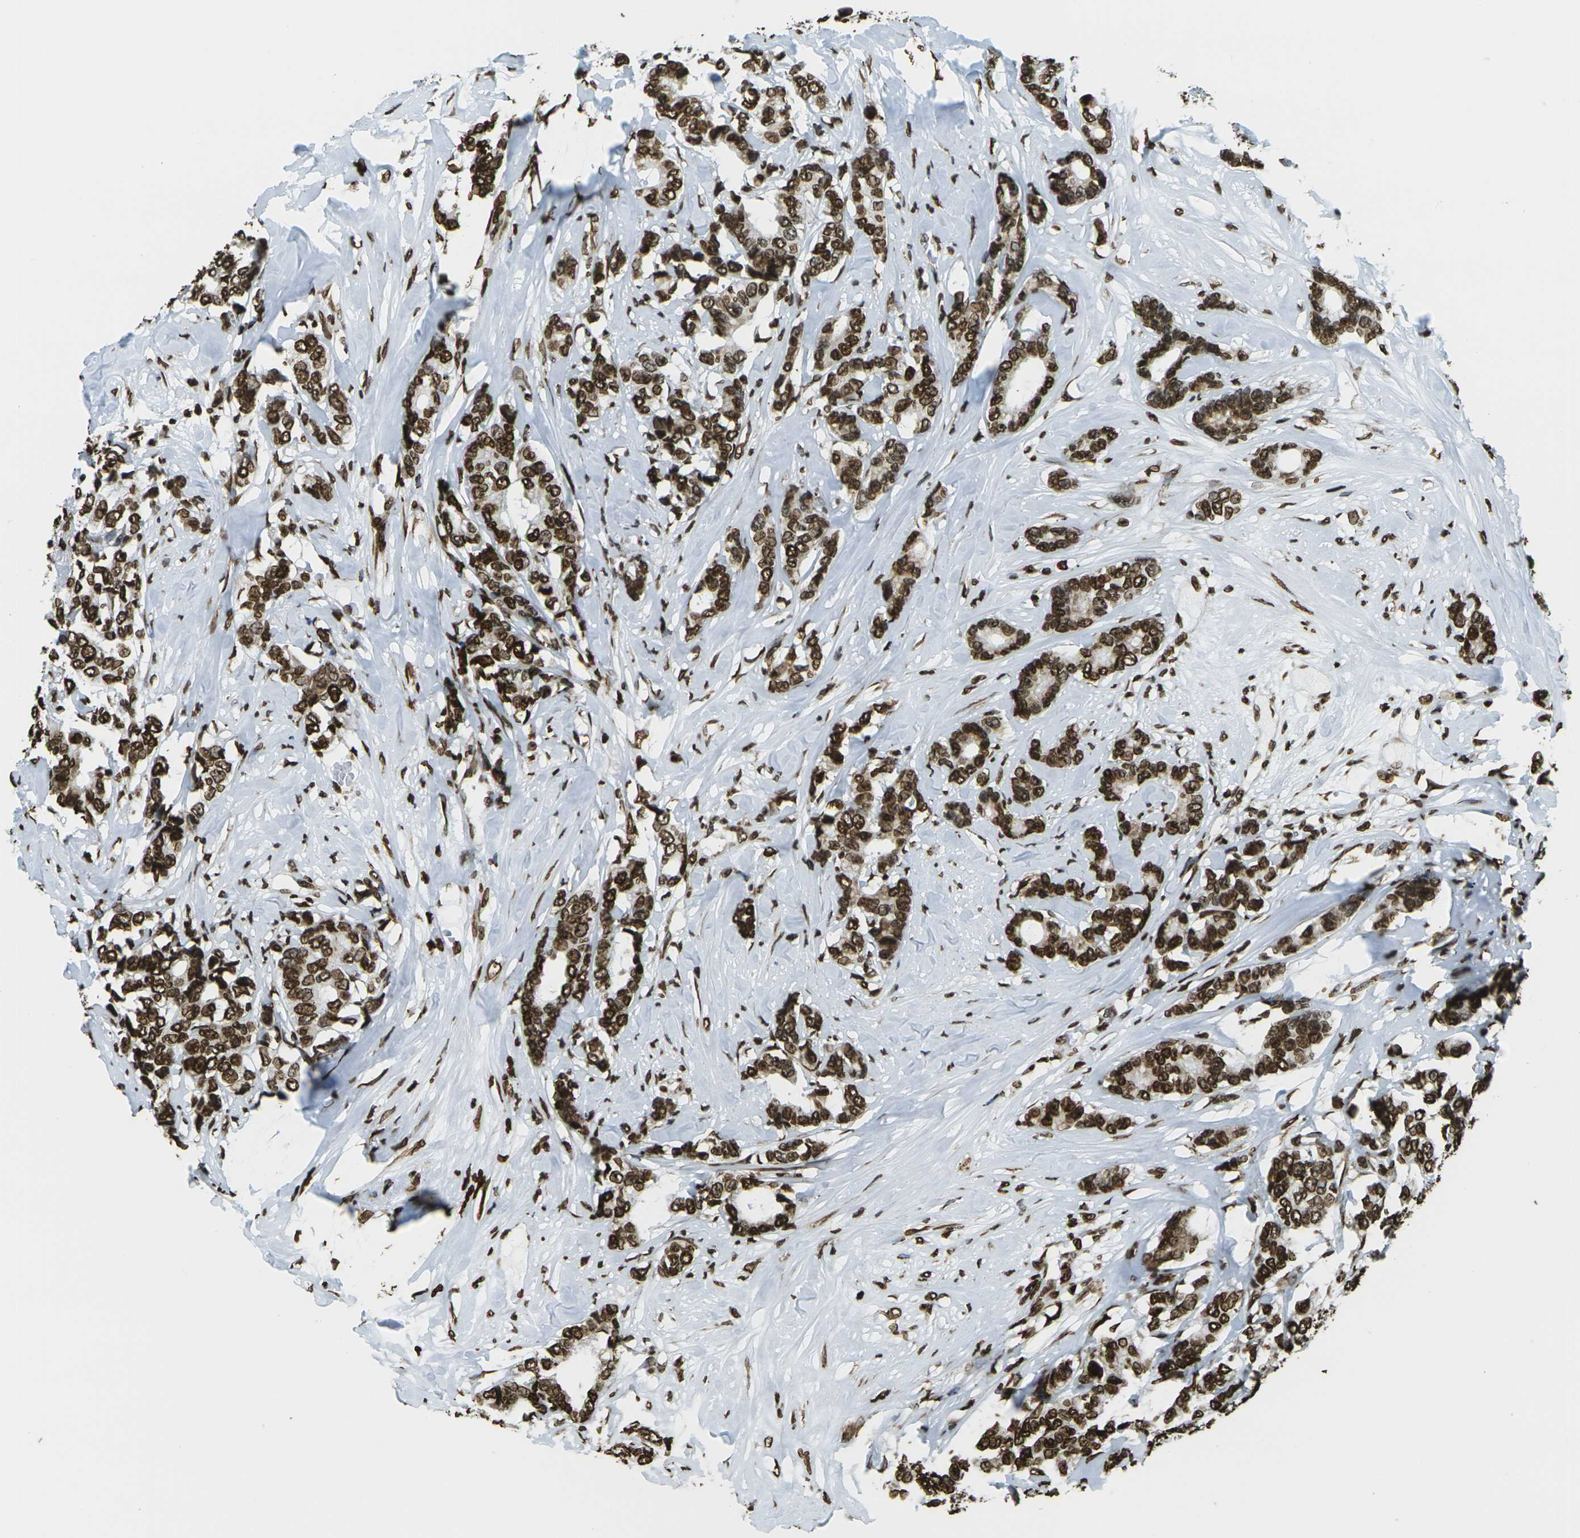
{"staining": {"intensity": "strong", "quantity": ">75%", "location": "nuclear"}, "tissue": "breast cancer", "cell_type": "Tumor cells", "image_type": "cancer", "snomed": [{"axis": "morphology", "description": "Duct carcinoma"}, {"axis": "topography", "description": "Breast"}], "caption": "About >75% of tumor cells in human breast invasive ductal carcinoma show strong nuclear protein staining as visualized by brown immunohistochemical staining.", "gene": "H1-2", "patient": {"sex": "female", "age": 87}}